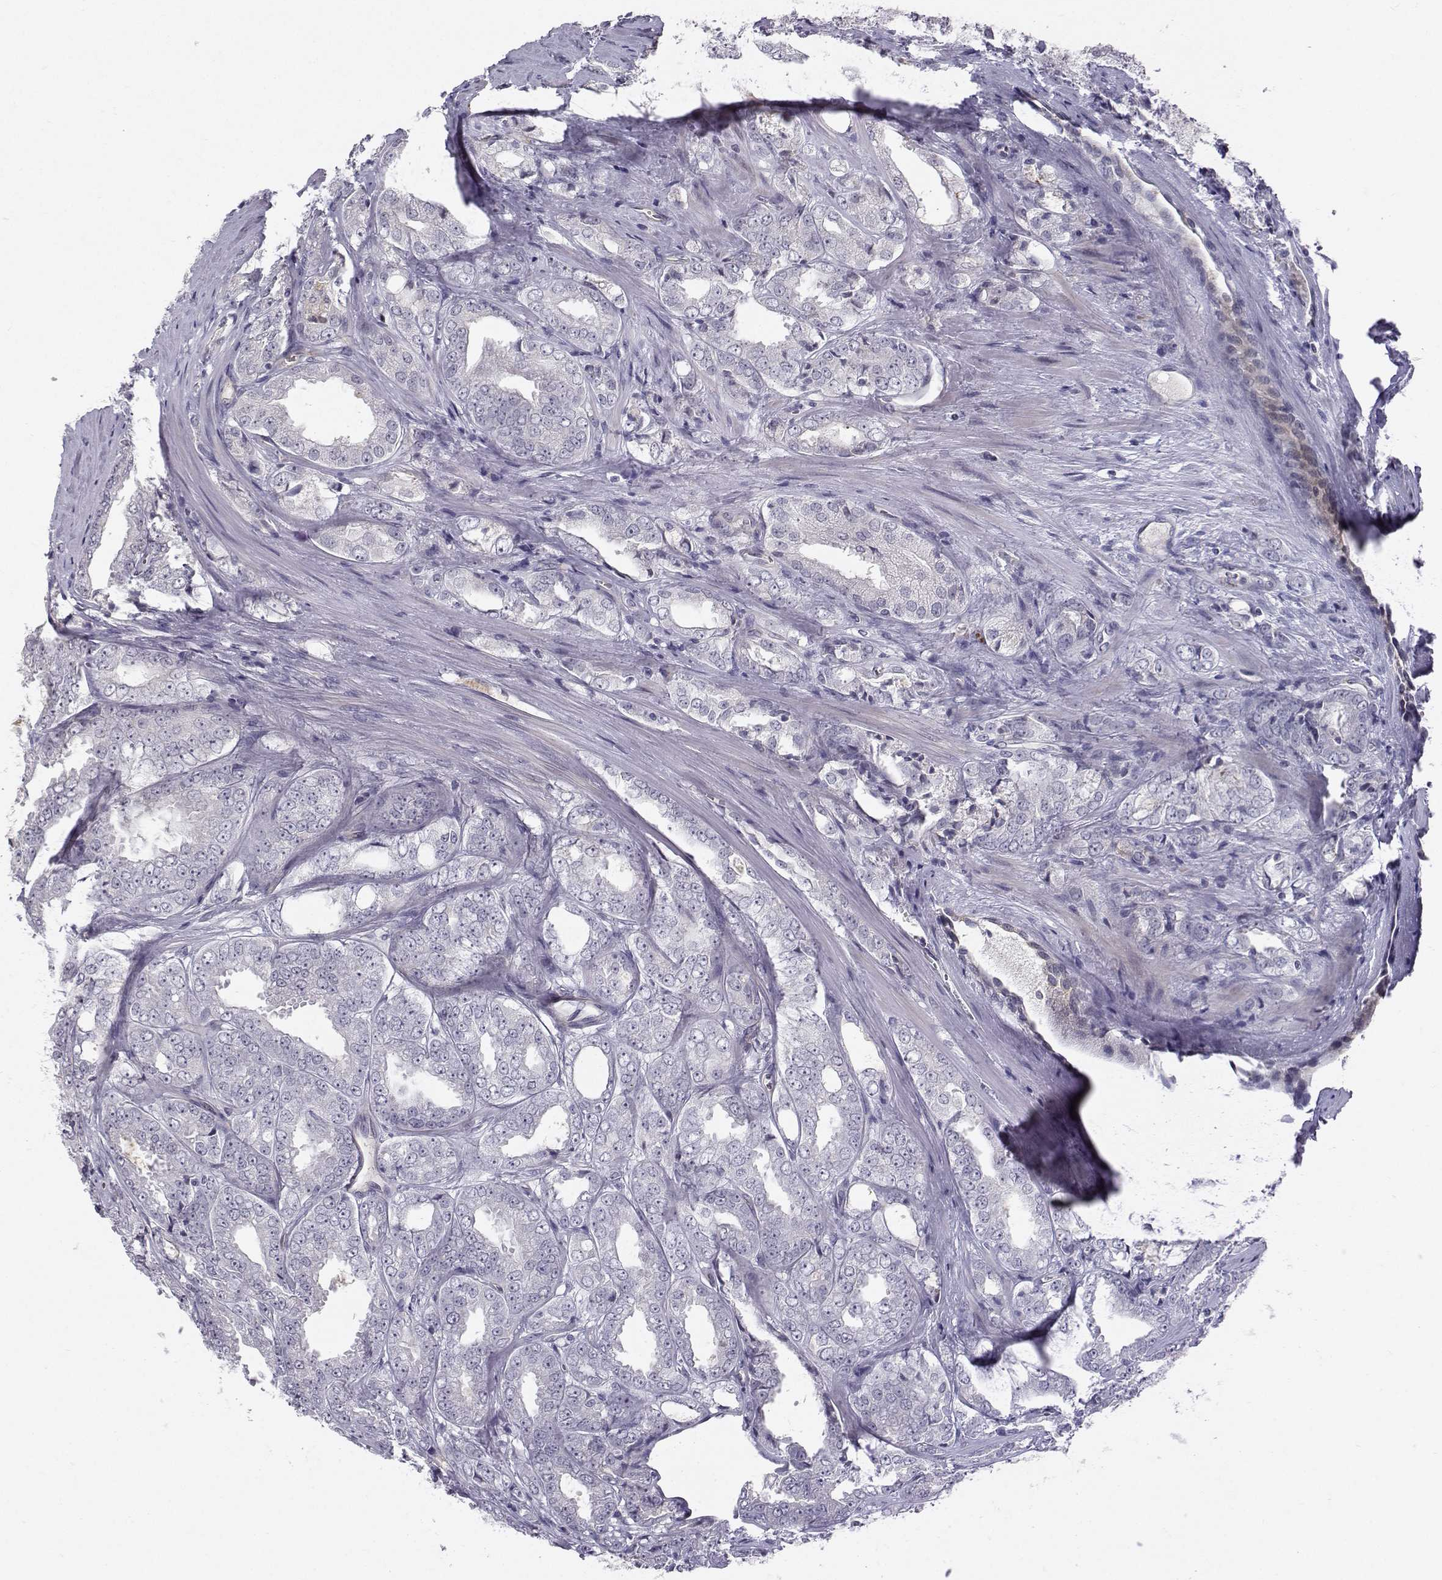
{"staining": {"intensity": "negative", "quantity": "none", "location": "none"}, "tissue": "prostate cancer", "cell_type": "Tumor cells", "image_type": "cancer", "snomed": [{"axis": "morphology", "description": "Adenocarcinoma, NOS"}, {"axis": "morphology", "description": "Adenocarcinoma, High grade"}, {"axis": "topography", "description": "Prostate"}], "caption": "Immunohistochemical staining of human prostate cancer (adenocarcinoma) exhibits no significant staining in tumor cells.", "gene": "OPRD1", "patient": {"sex": "male", "age": 70}}